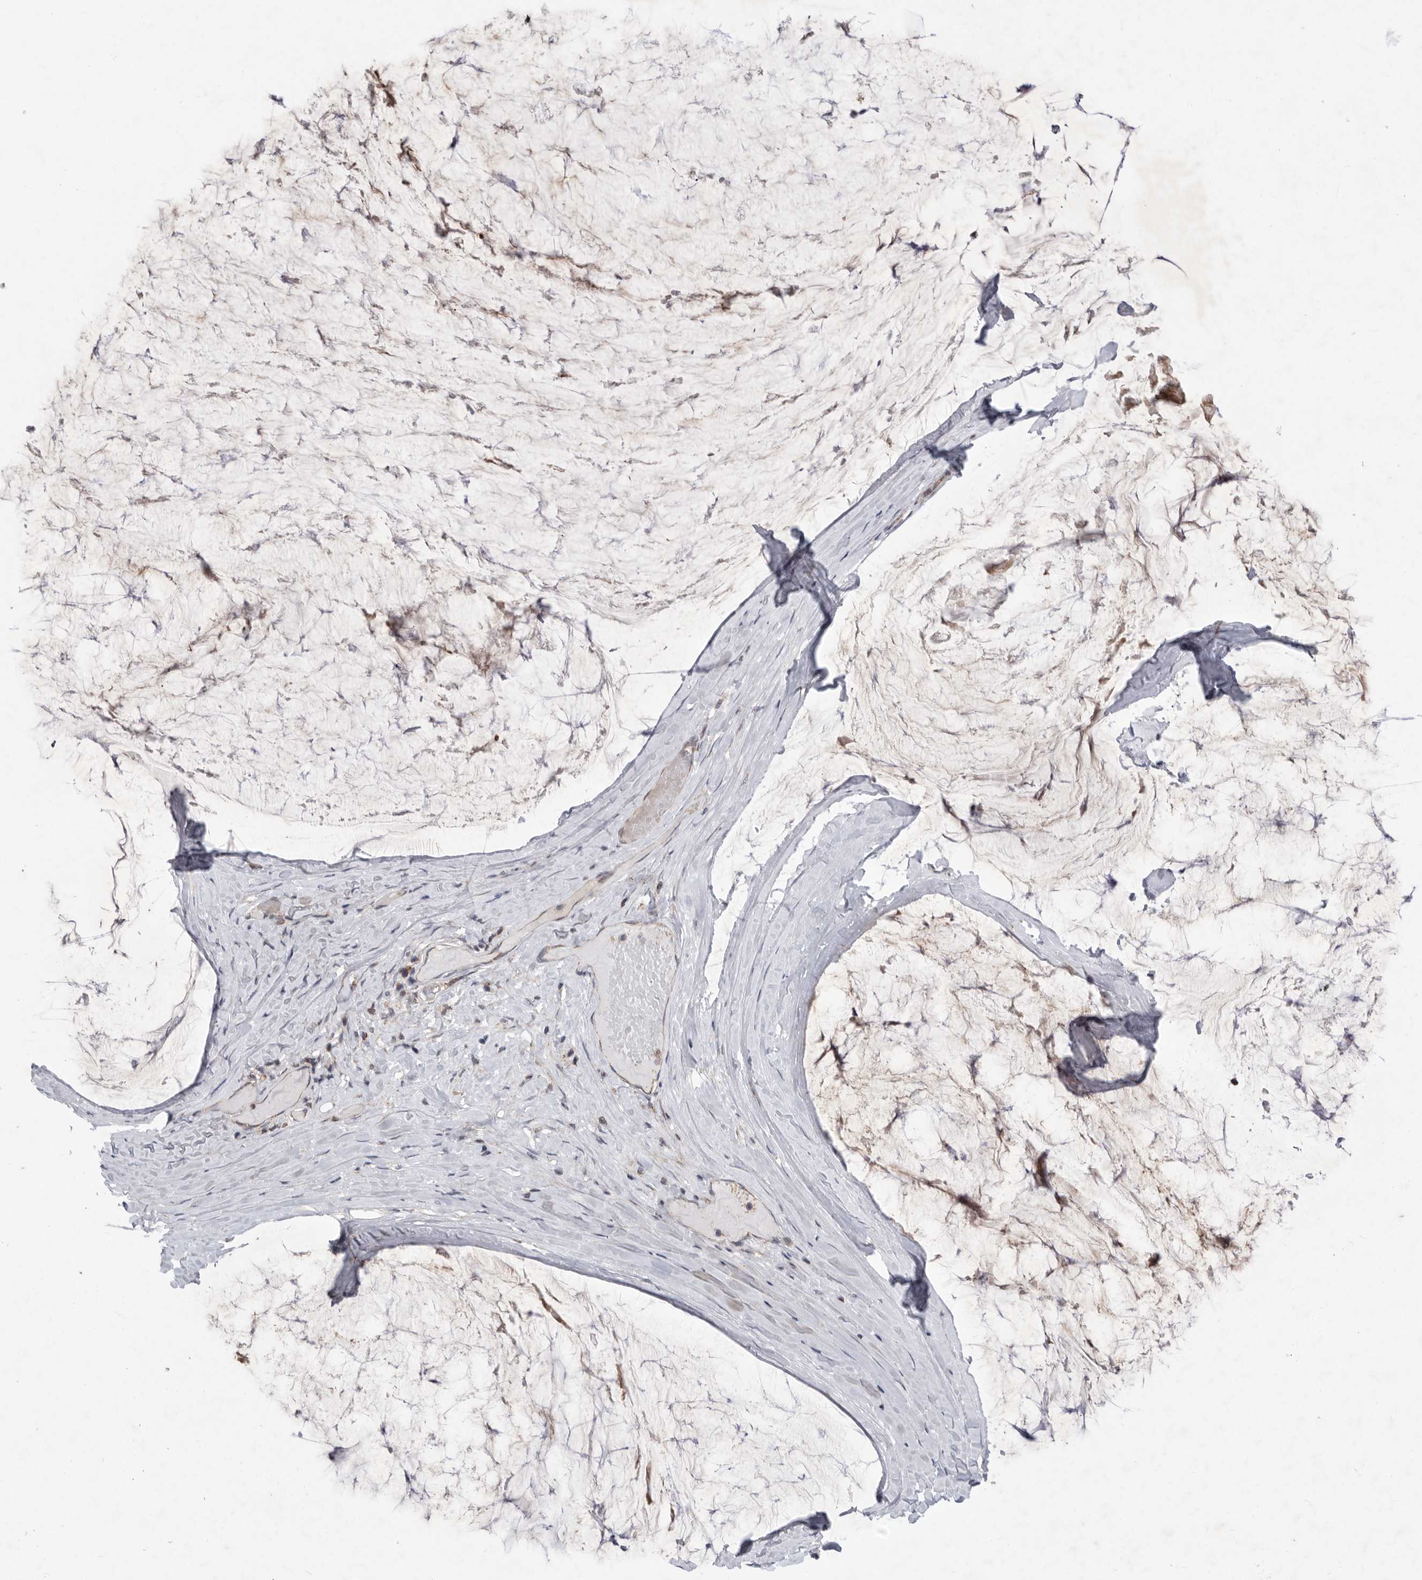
{"staining": {"intensity": "negative", "quantity": "none", "location": "none"}, "tissue": "ovarian cancer", "cell_type": "Tumor cells", "image_type": "cancer", "snomed": [{"axis": "morphology", "description": "Cystadenocarcinoma, mucinous, NOS"}, {"axis": "topography", "description": "Ovary"}], "caption": "Immunohistochemistry histopathology image of human ovarian cancer (mucinous cystadenocarcinoma) stained for a protein (brown), which reveals no expression in tumor cells.", "gene": "MPZL1", "patient": {"sex": "female", "age": 39}}